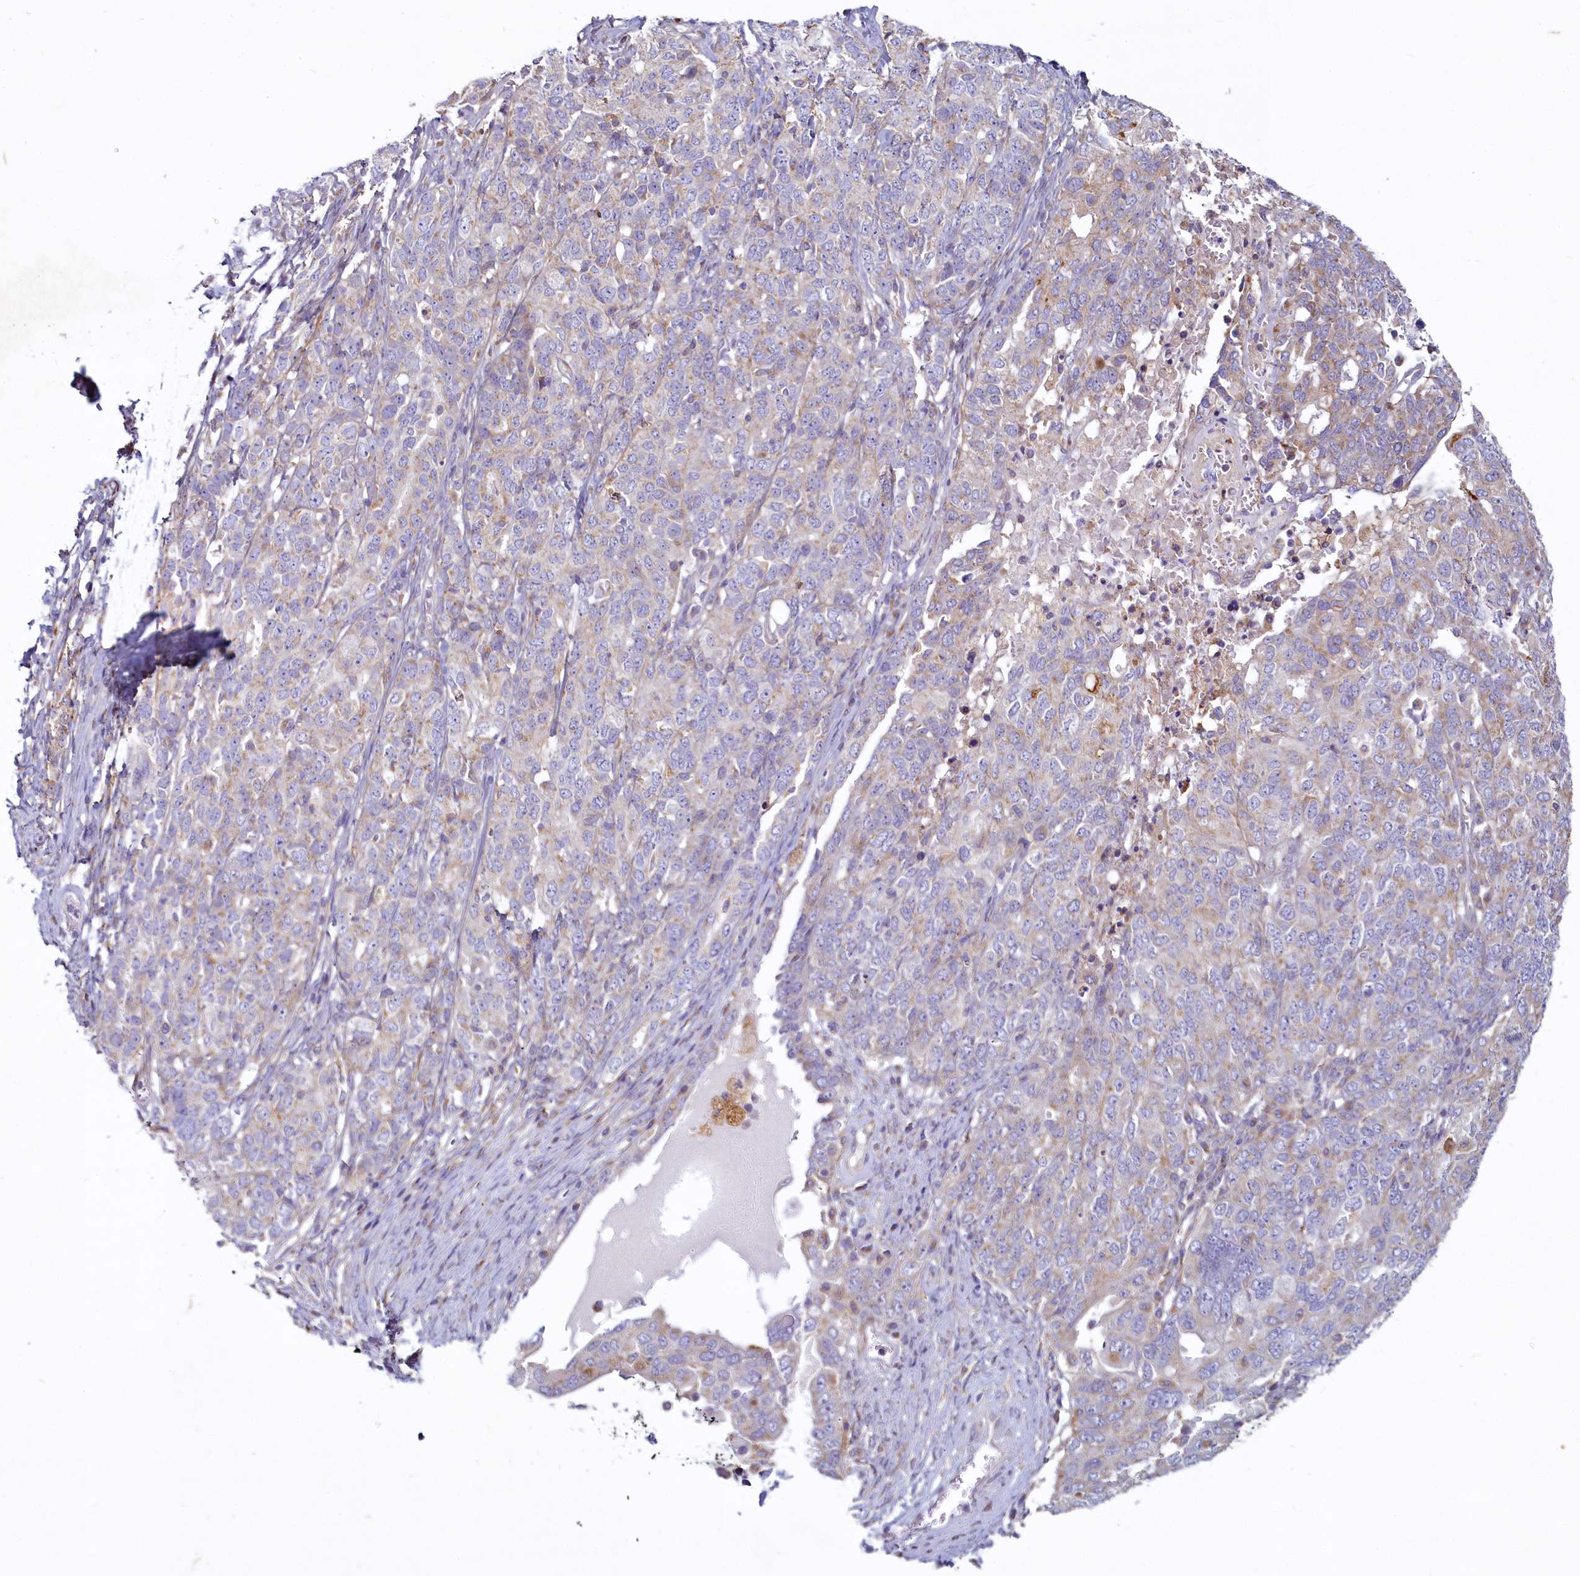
{"staining": {"intensity": "moderate", "quantity": "<25%", "location": "cytoplasmic/membranous"}, "tissue": "ovarian cancer", "cell_type": "Tumor cells", "image_type": "cancer", "snomed": [{"axis": "morphology", "description": "Carcinoma, endometroid"}, {"axis": "topography", "description": "Ovary"}], "caption": "There is low levels of moderate cytoplasmic/membranous expression in tumor cells of endometroid carcinoma (ovarian), as demonstrated by immunohistochemical staining (brown color).", "gene": "ADCY2", "patient": {"sex": "female", "age": 62}}